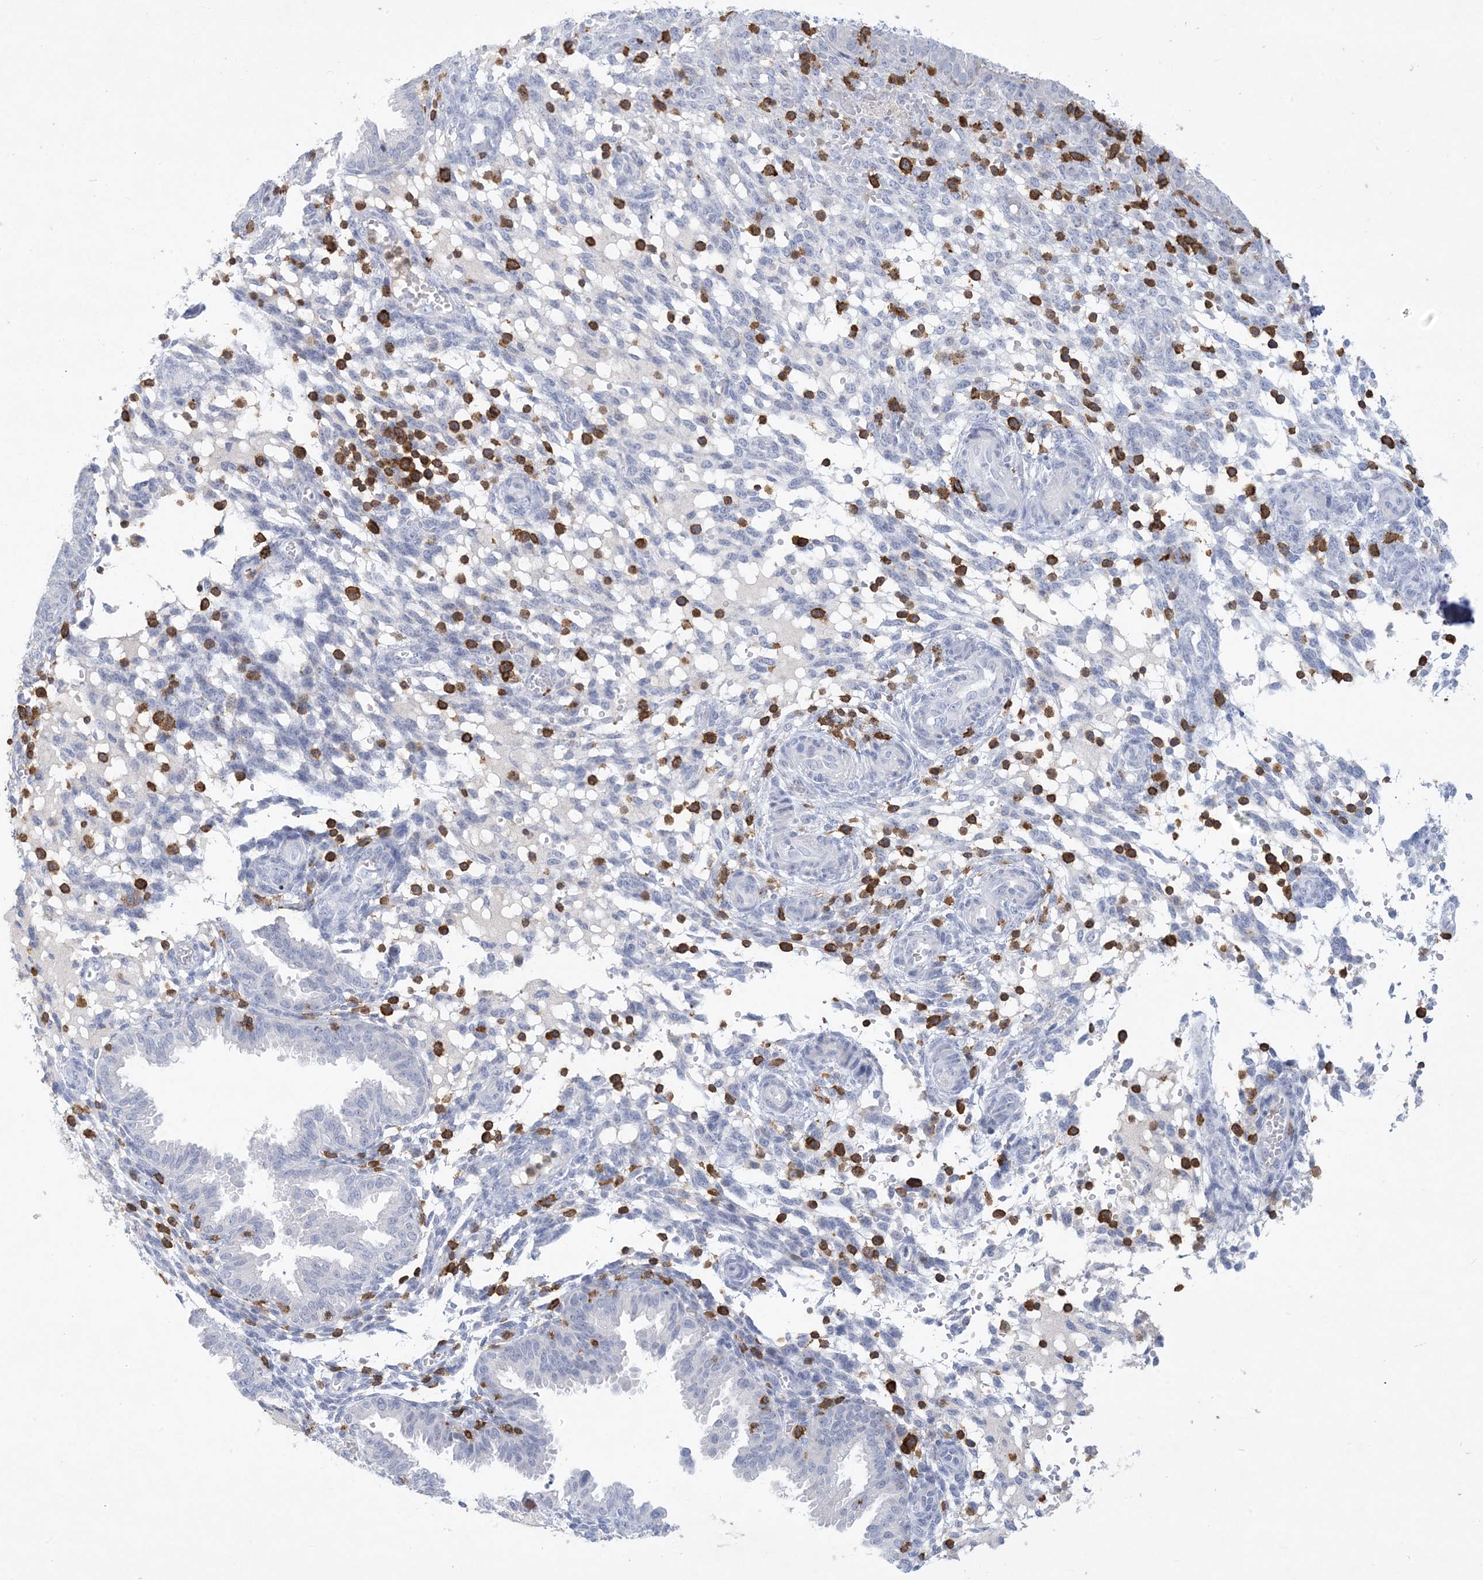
{"staining": {"intensity": "negative", "quantity": "none", "location": "none"}, "tissue": "endometrium", "cell_type": "Cells in endometrial stroma", "image_type": "normal", "snomed": [{"axis": "morphology", "description": "Normal tissue, NOS"}, {"axis": "topography", "description": "Endometrium"}], "caption": "DAB immunohistochemical staining of benign human endometrium displays no significant positivity in cells in endometrial stroma. Brightfield microscopy of immunohistochemistry stained with DAB (3,3'-diaminobenzidine) (brown) and hematoxylin (blue), captured at high magnification.", "gene": "PSD4", "patient": {"sex": "female", "age": 33}}